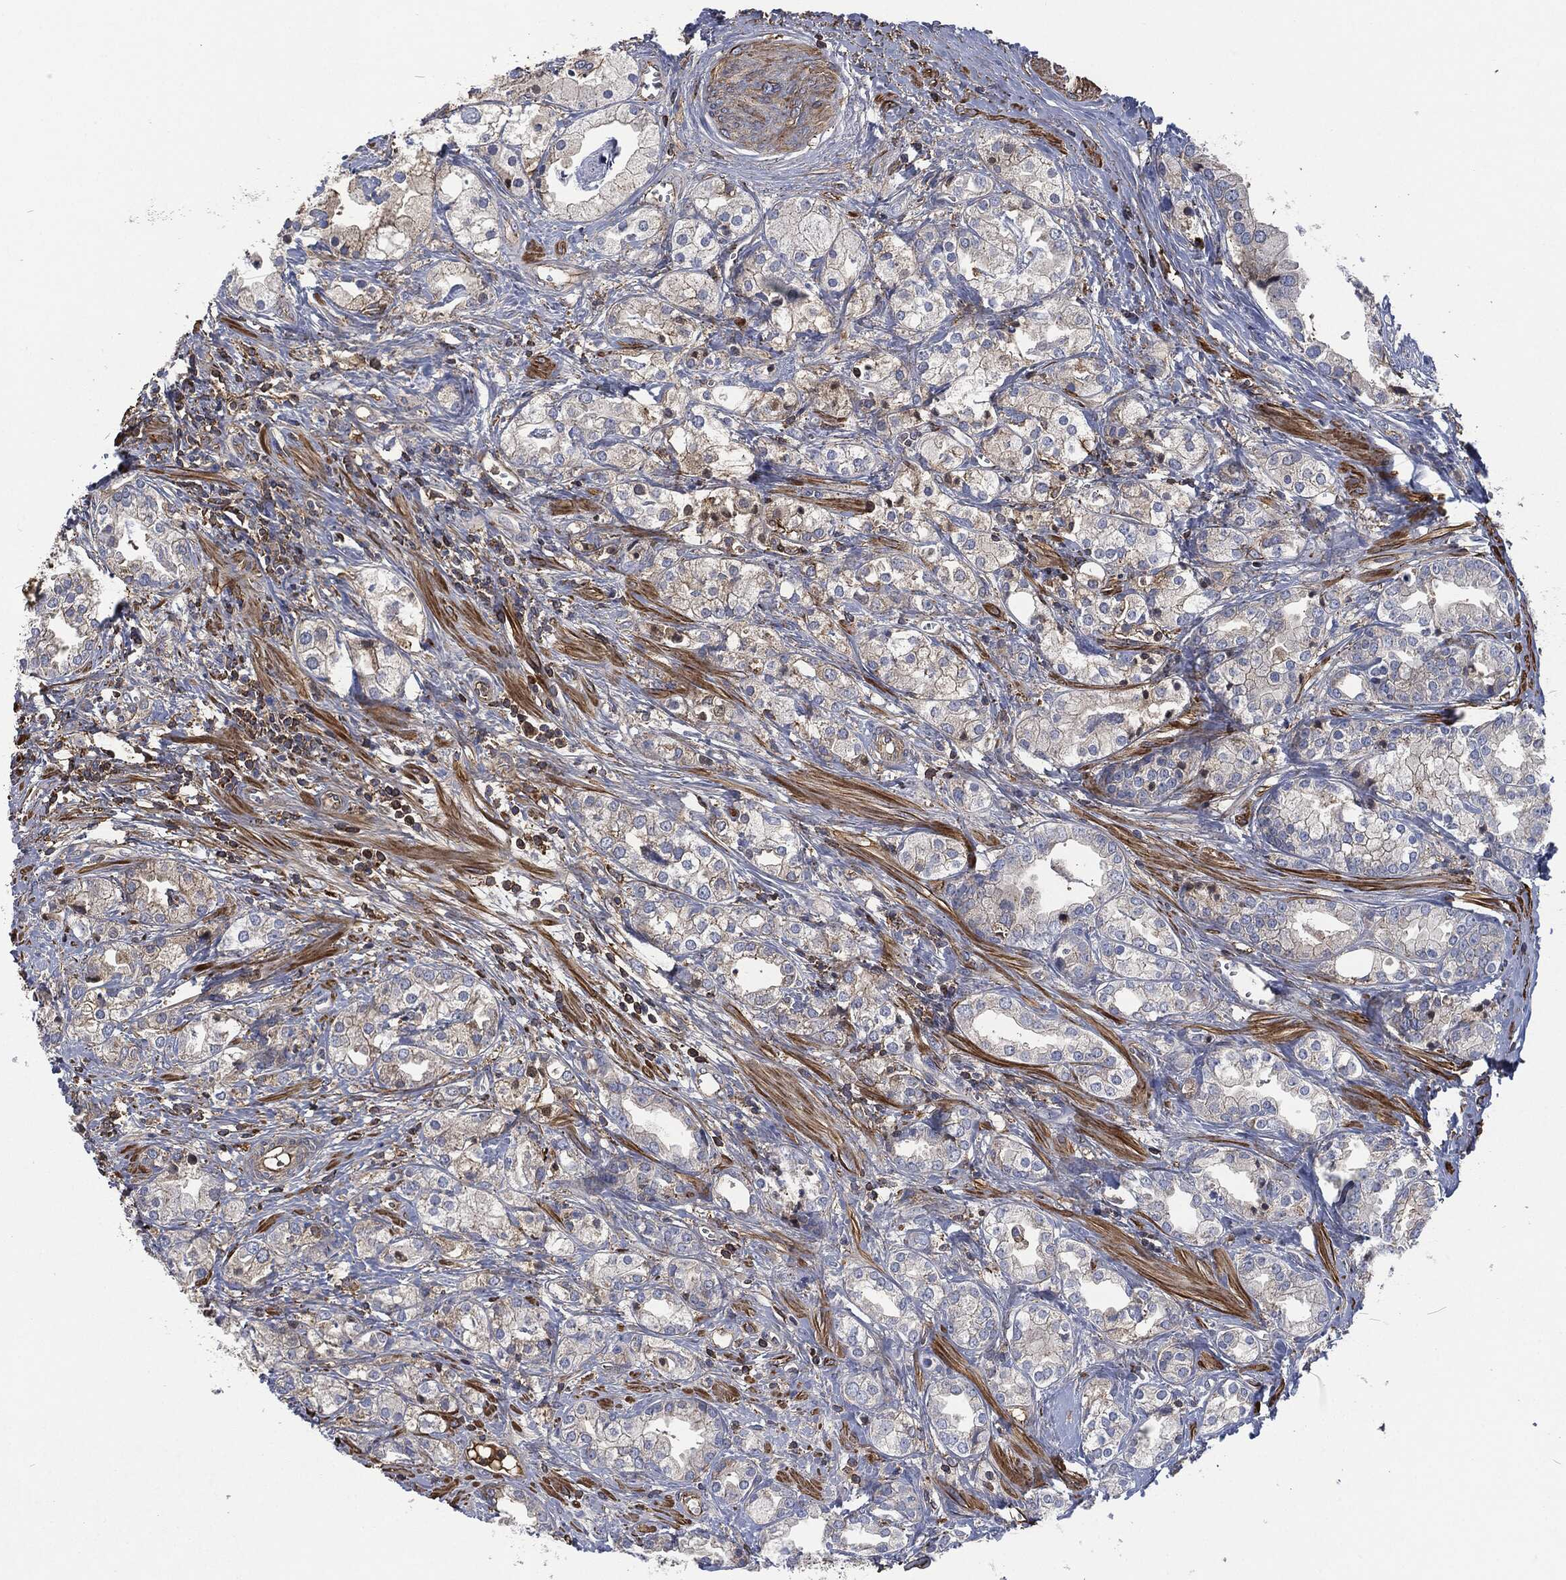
{"staining": {"intensity": "negative", "quantity": "none", "location": "none"}, "tissue": "prostate cancer", "cell_type": "Tumor cells", "image_type": "cancer", "snomed": [{"axis": "morphology", "description": "Adenocarcinoma, NOS"}, {"axis": "topography", "description": "Prostate and seminal vesicle, NOS"}, {"axis": "topography", "description": "Prostate"}], "caption": "Human adenocarcinoma (prostate) stained for a protein using immunohistochemistry exhibits no staining in tumor cells.", "gene": "LGALS9", "patient": {"sex": "male", "age": 62}}